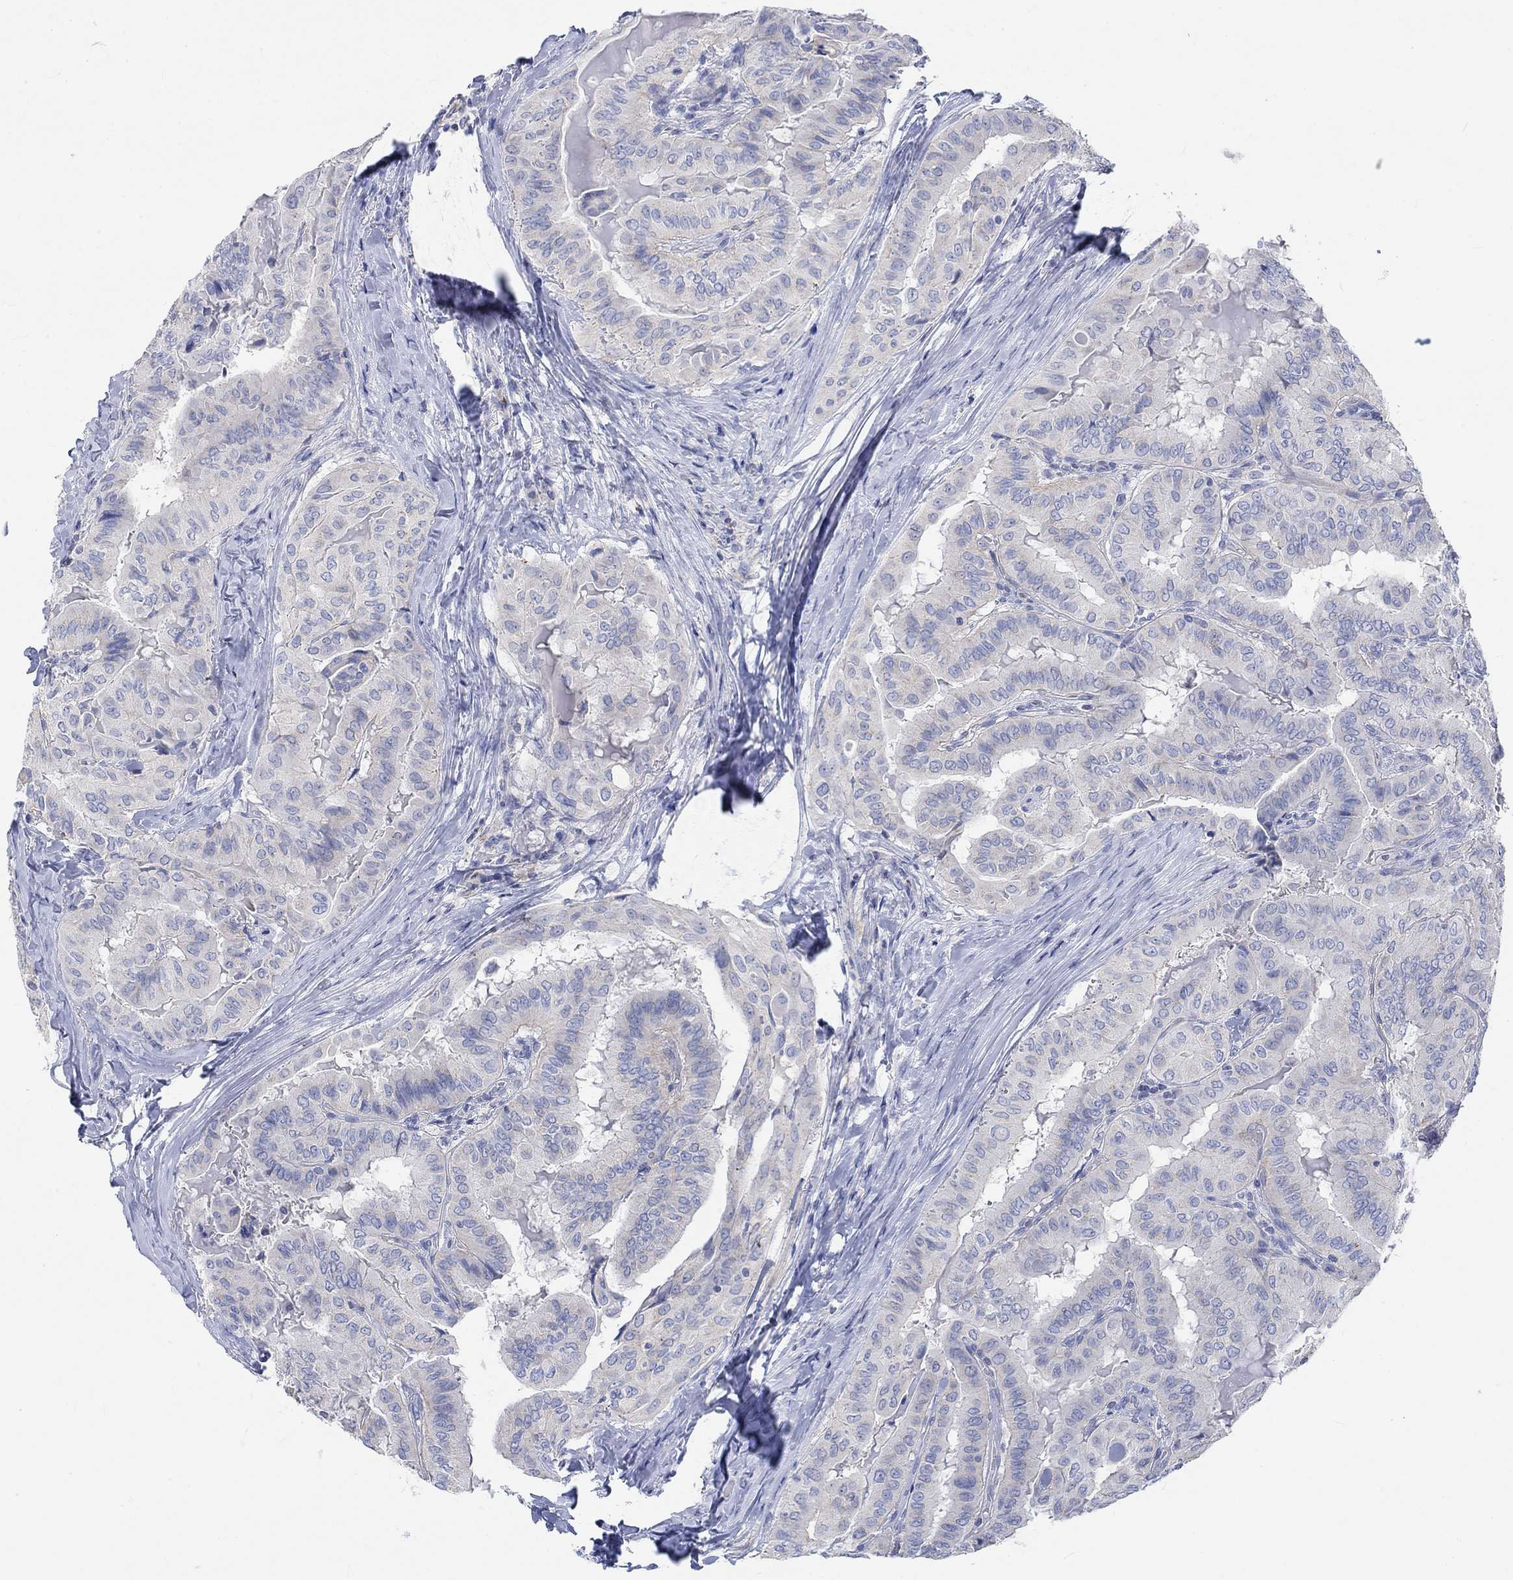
{"staining": {"intensity": "negative", "quantity": "none", "location": "none"}, "tissue": "thyroid cancer", "cell_type": "Tumor cells", "image_type": "cancer", "snomed": [{"axis": "morphology", "description": "Papillary adenocarcinoma, NOS"}, {"axis": "topography", "description": "Thyroid gland"}], "caption": "Tumor cells are negative for protein expression in human thyroid papillary adenocarcinoma.", "gene": "NAV3", "patient": {"sex": "female", "age": 68}}